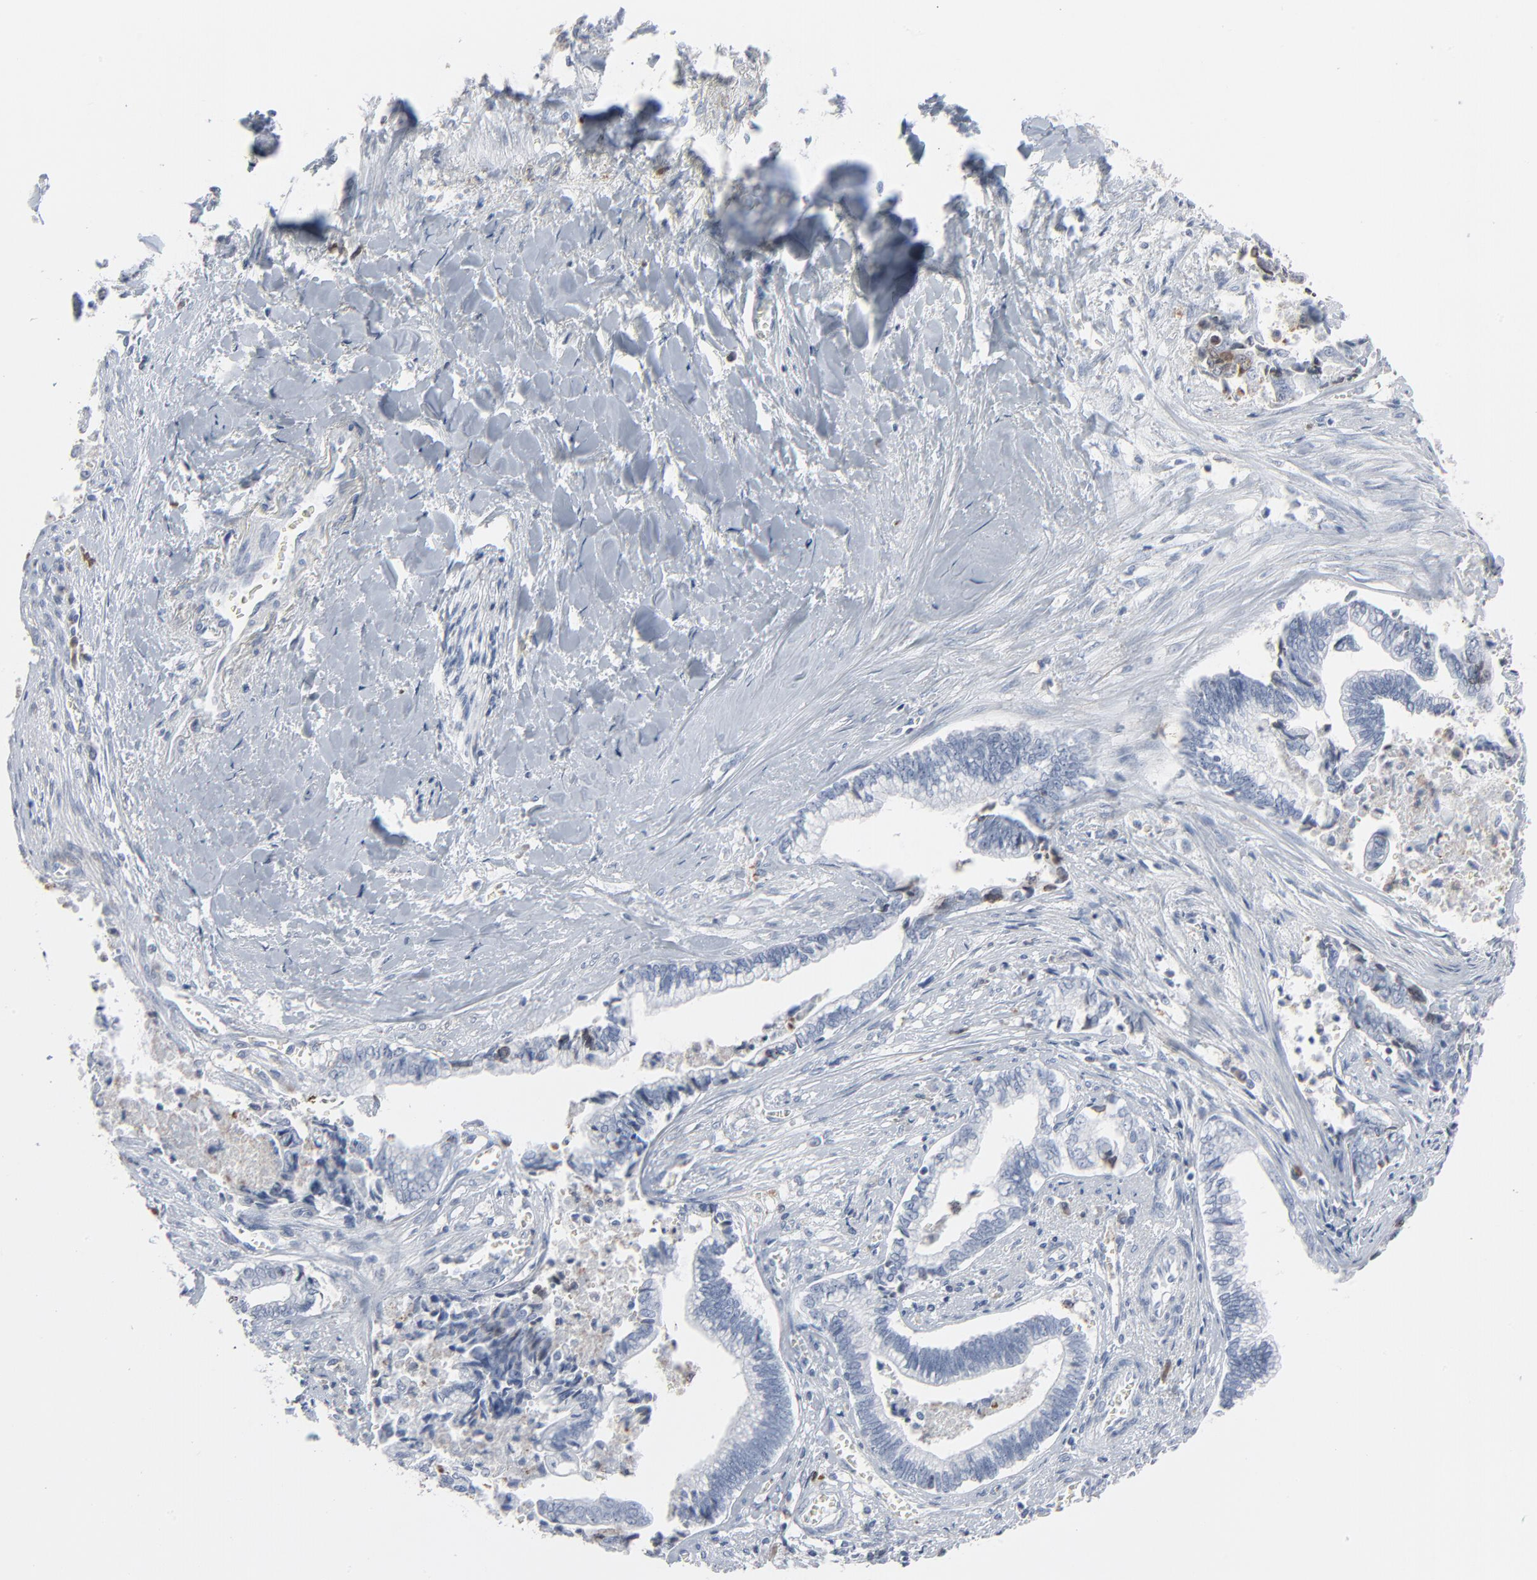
{"staining": {"intensity": "negative", "quantity": "none", "location": "none"}, "tissue": "liver cancer", "cell_type": "Tumor cells", "image_type": "cancer", "snomed": [{"axis": "morphology", "description": "Cholangiocarcinoma"}, {"axis": "topography", "description": "Liver"}], "caption": "High power microscopy image of an immunohistochemistry image of liver cancer, revealing no significant positivity in tumor cells.", "gene": "PHGDH", "patient": {"sex": "male", "age": 57}}